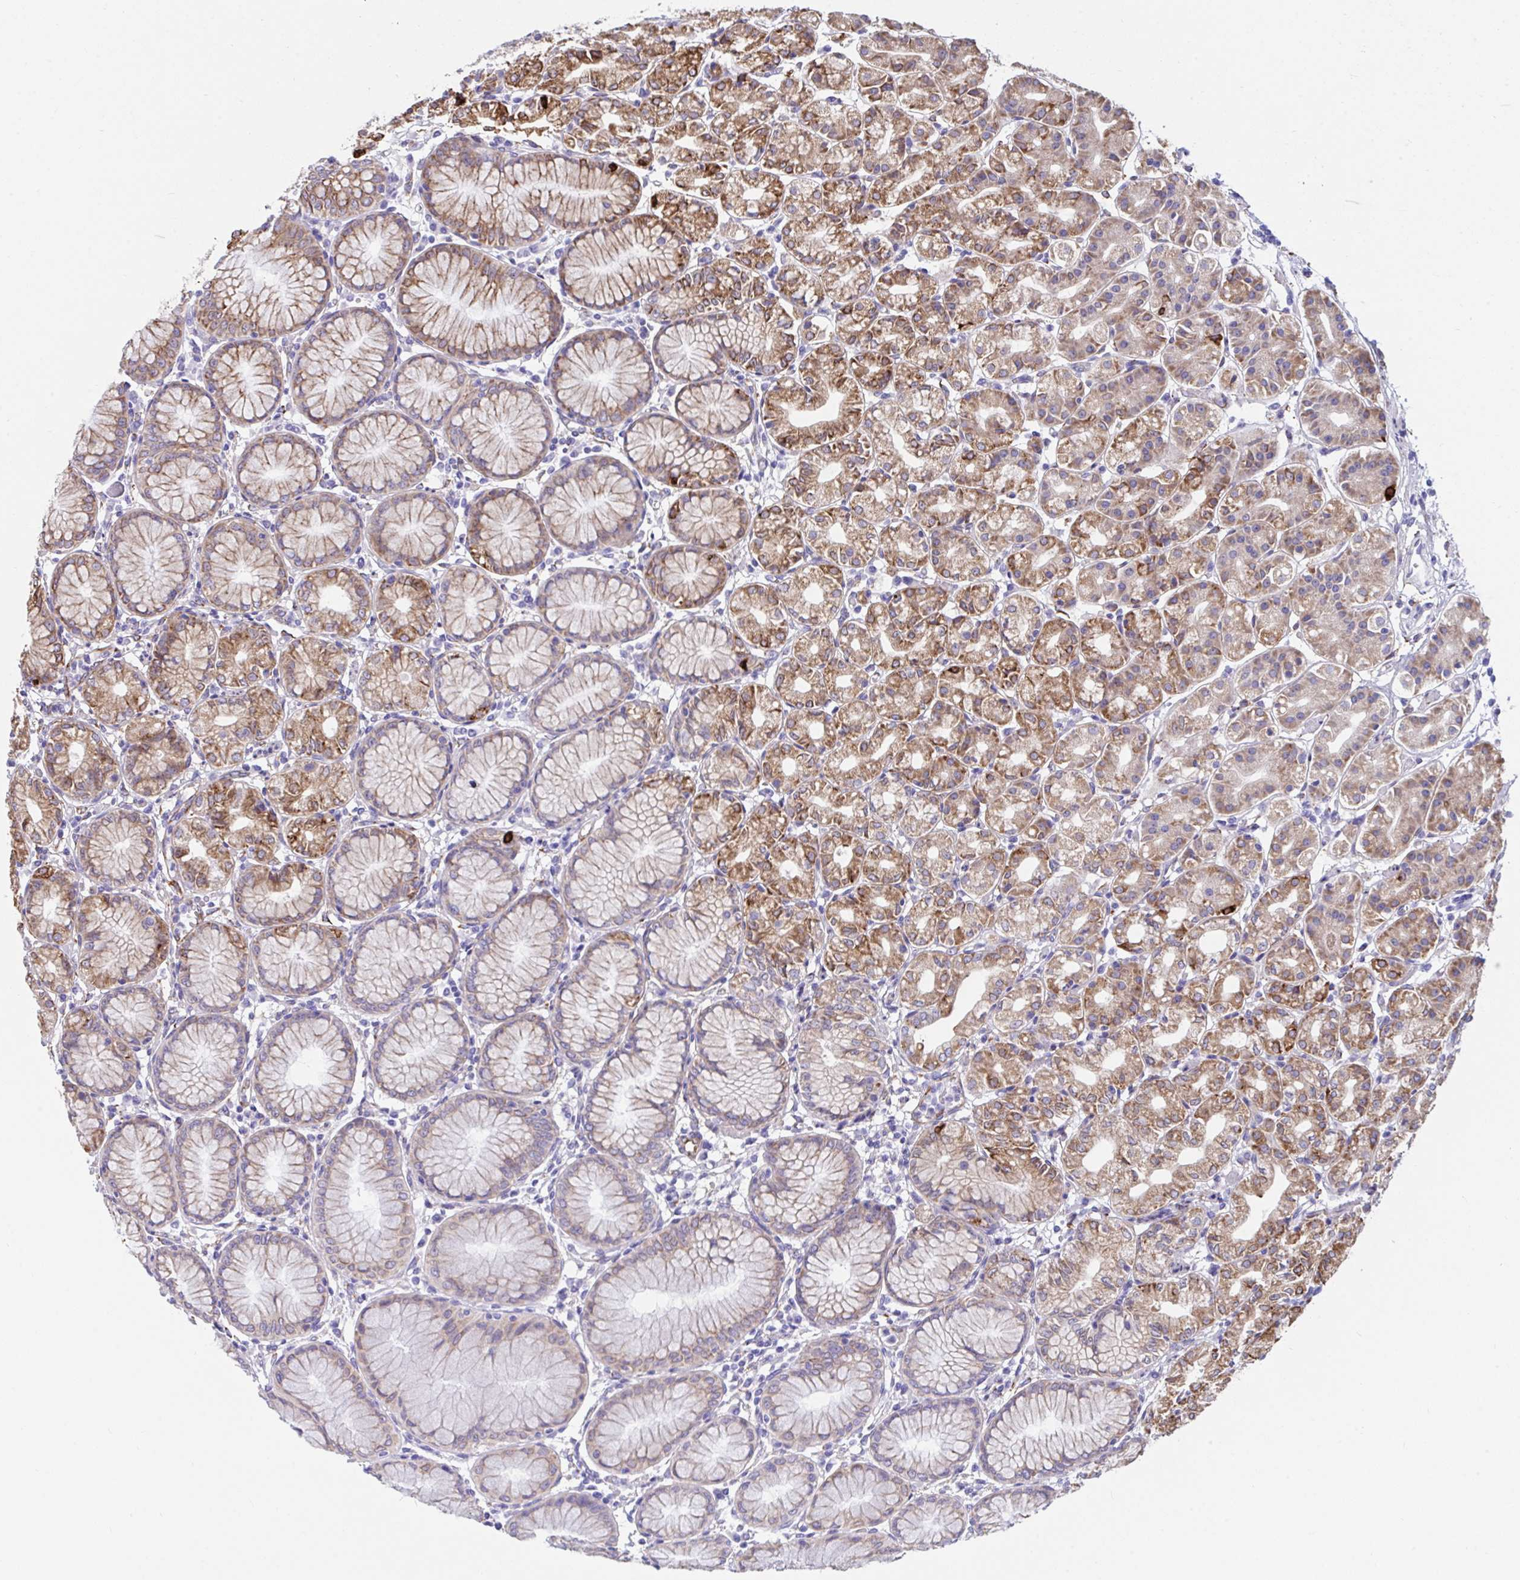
{"staining": {"intensity": "moderate", "quantity": "25%-75%", "location": "cytoplasmic/membranous"}, "tissue": "stomach", "cell_type": "Glandular cells", "image_type": "normal", "snomed": [{"axis": "morphology", "description": "Normal tissue, NOS"}, {"axis": "topography", "description": "Stomach"}], "caption": "Glandular cells exhibit medium levels of moderate cytoplasmic/membranous expression in approximately 25%-75% of cells in unremarkable human stomach.", "gene": "ASPH", "patient": {"sex": "female", "age": 57}}